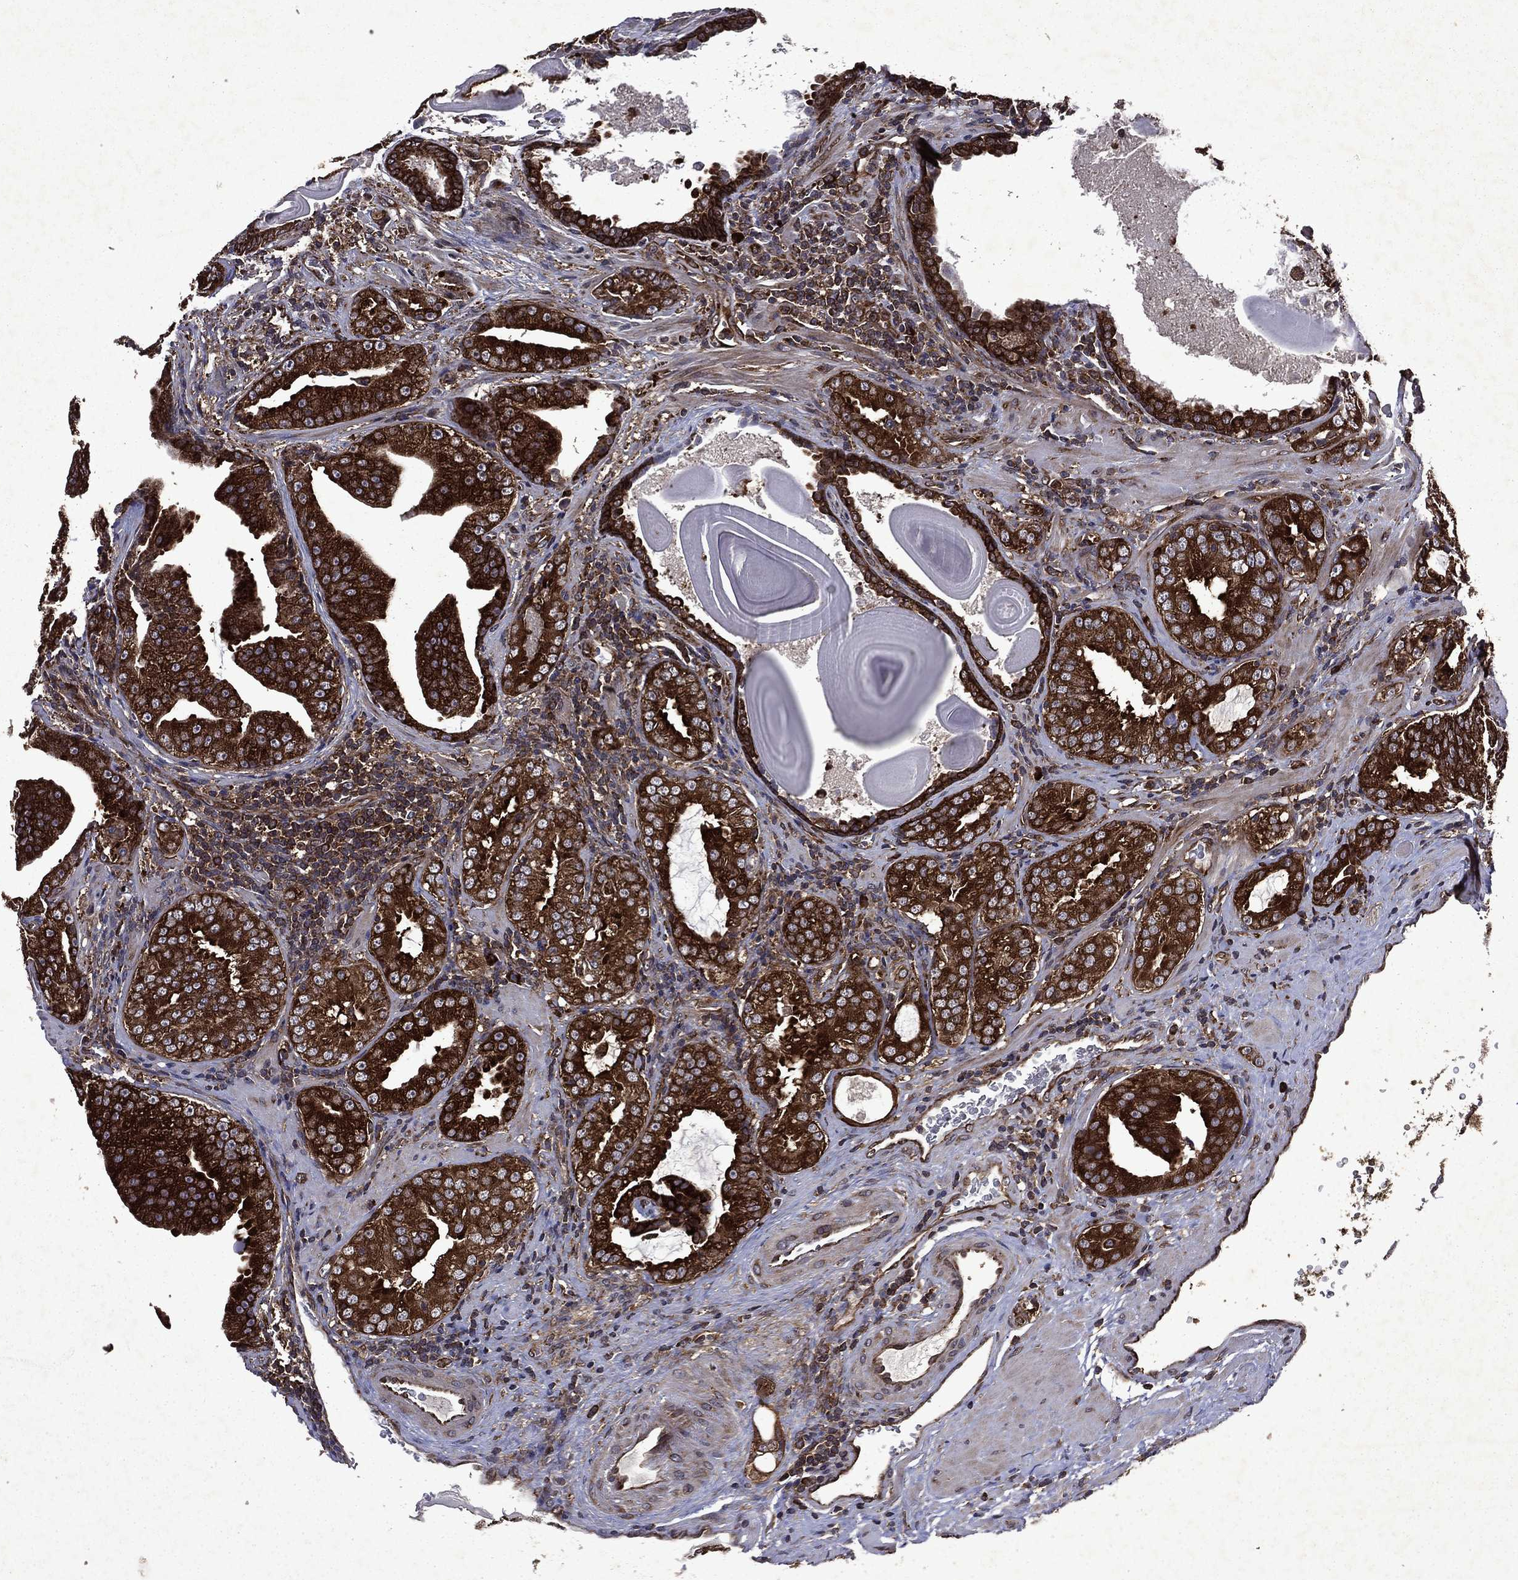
{"staining": {"intensity": "strong", "quantity": ">75%", "location": "cytoplasmic/membranous"}, "tissue": "prostate cancer", "cell_type": "Tumor cells", "image_type": "cancer", "snomed": [{"axis": "morphology", "description": "Adenocarcinoma, Low grade"}, {"axis": "topography", "description": "Prostate"}], "caption": "There is high levels of strong cytoplasmic/membranous positivity in tumor cells of prostate cancer, as demonstrated by immunohistochemical staining (brown color).", "gene": "EIF2B4", "patient": {"sex": "male", "age": 62}}